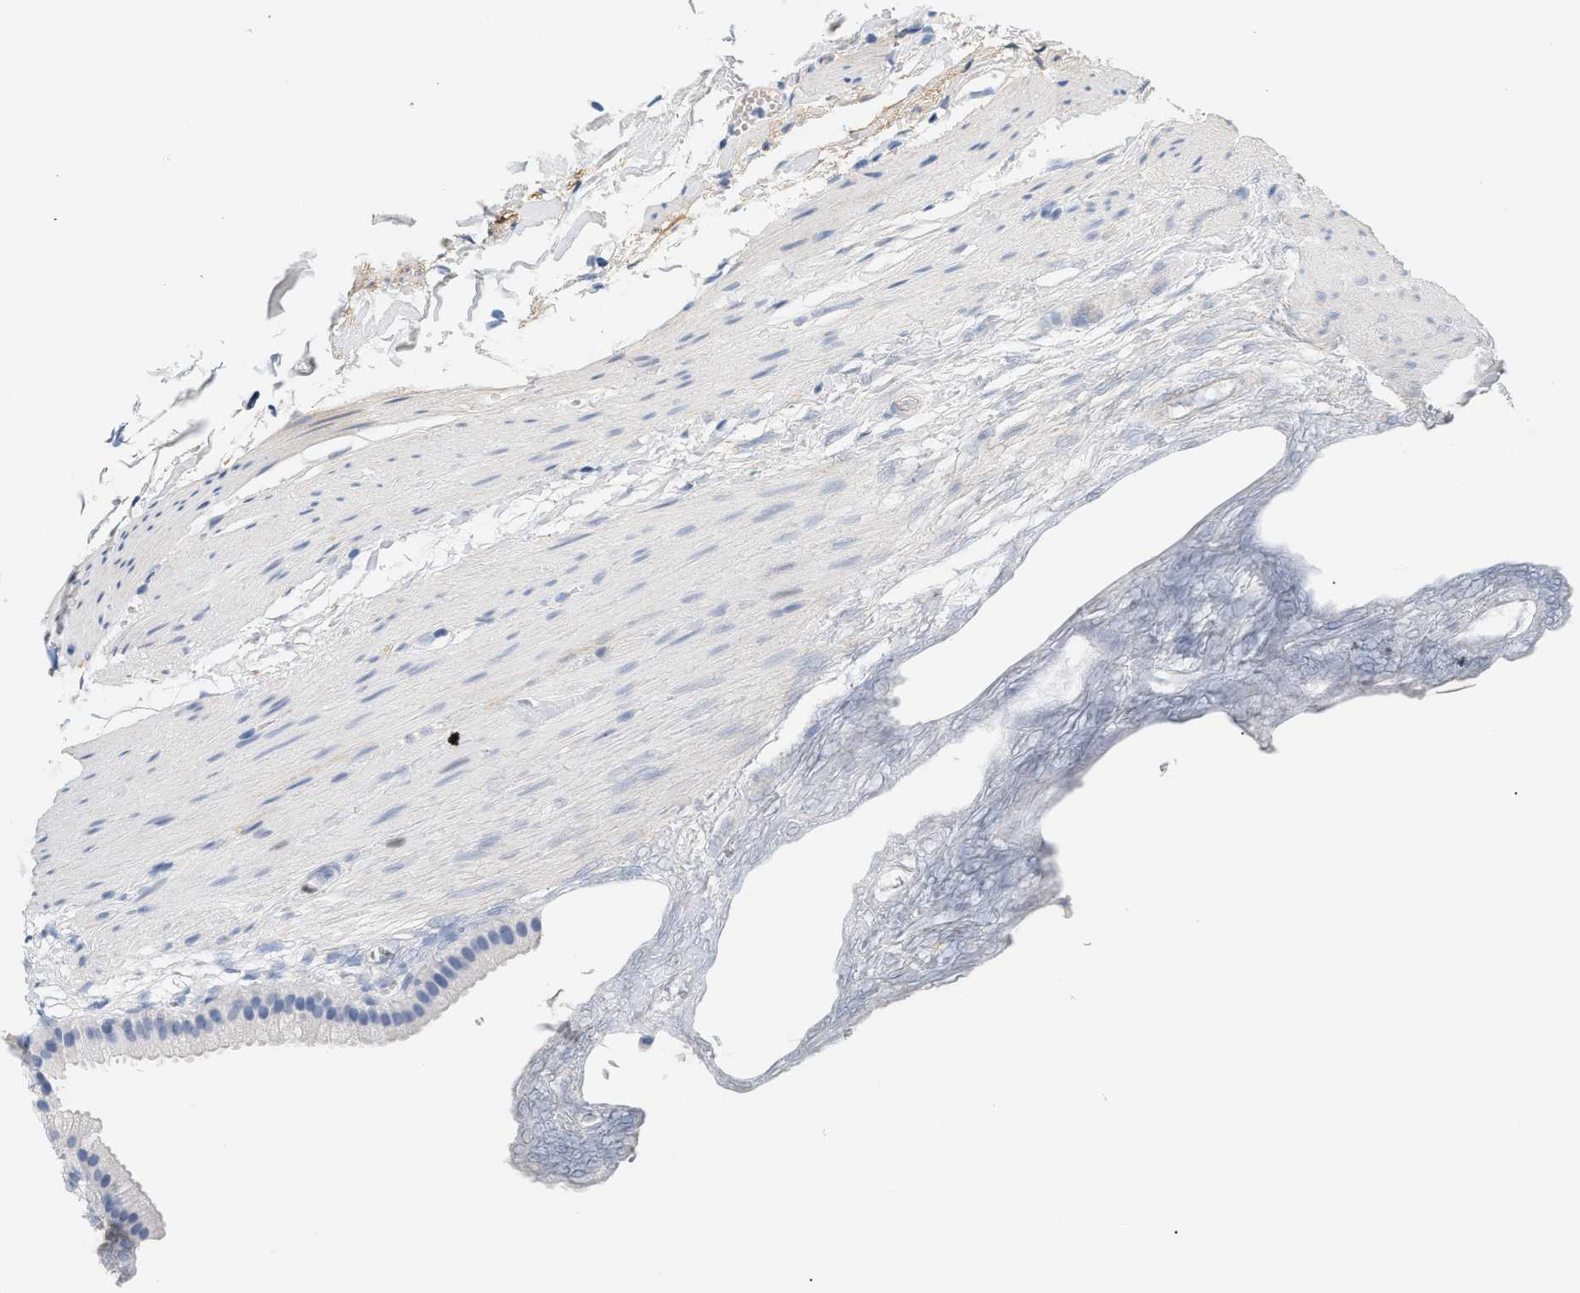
{"staining": {"intensity": "negative", "quantity": "none", "location": "none"}, "tissue": "gallbladder", "cell_type": "Glandular cells", "image_type": "normal", "snomed": [{"axis": "morphology", "description": "Normal tissue, NOS"}, {"axis": "topography", "description": "Gallbladder"}], "caption": "IHC photomicrograph of normal gallbladder: human gallbladder stained with DAB displays no significant protein staining in glandular cells.", "gene": "CFH", "patient": {"sex": "female", "age": 64}}